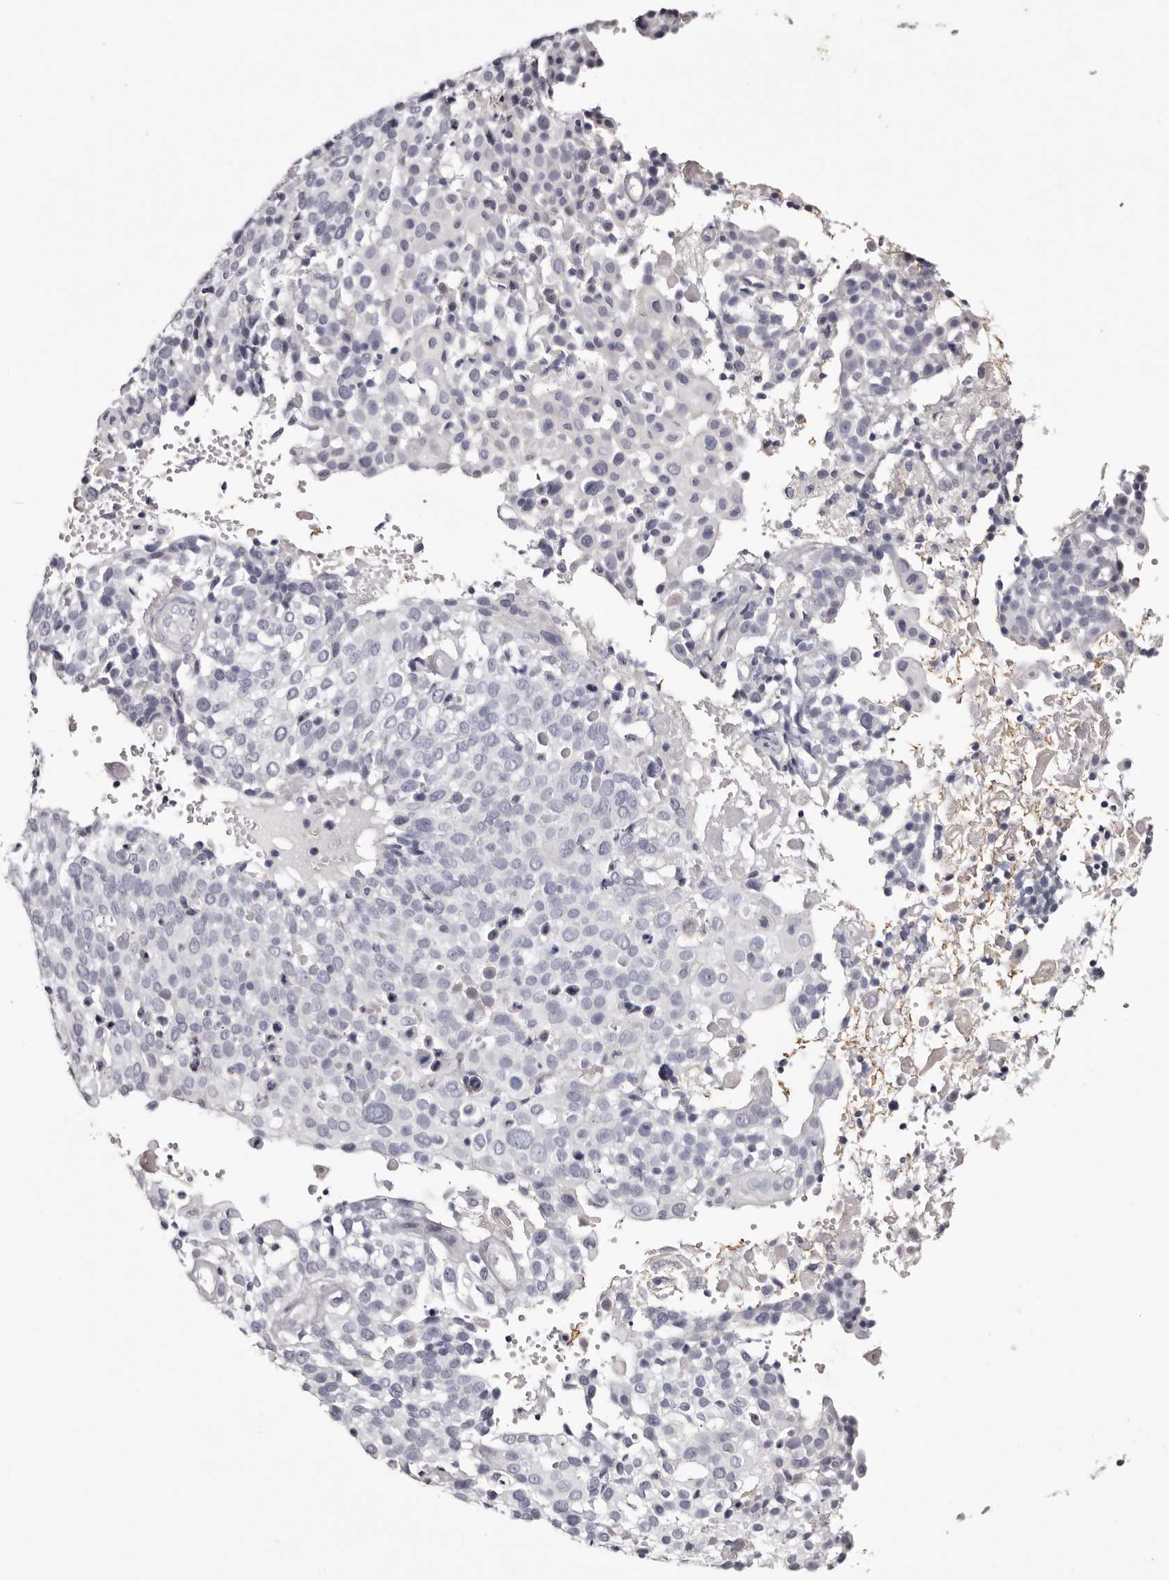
{"staining": {"intensity": "negative", "quantity": "none", "location": "none"}, "tissue": "cervical cancer", "cell_type": "Tumor cells", "image_type": "cancer", "snomed": [{"axis": "morphology", "description": "Squamous cell carcinoma, NOS"}, {"axis": "topography", "description": "Cervix"}], "caption": "Immunohistochemistry of squamous cell carcinoma (cervical) exhibits no positivity in tumor cells.", "gene": "CA6", "patient": {"sex": "female", "age": 74}}